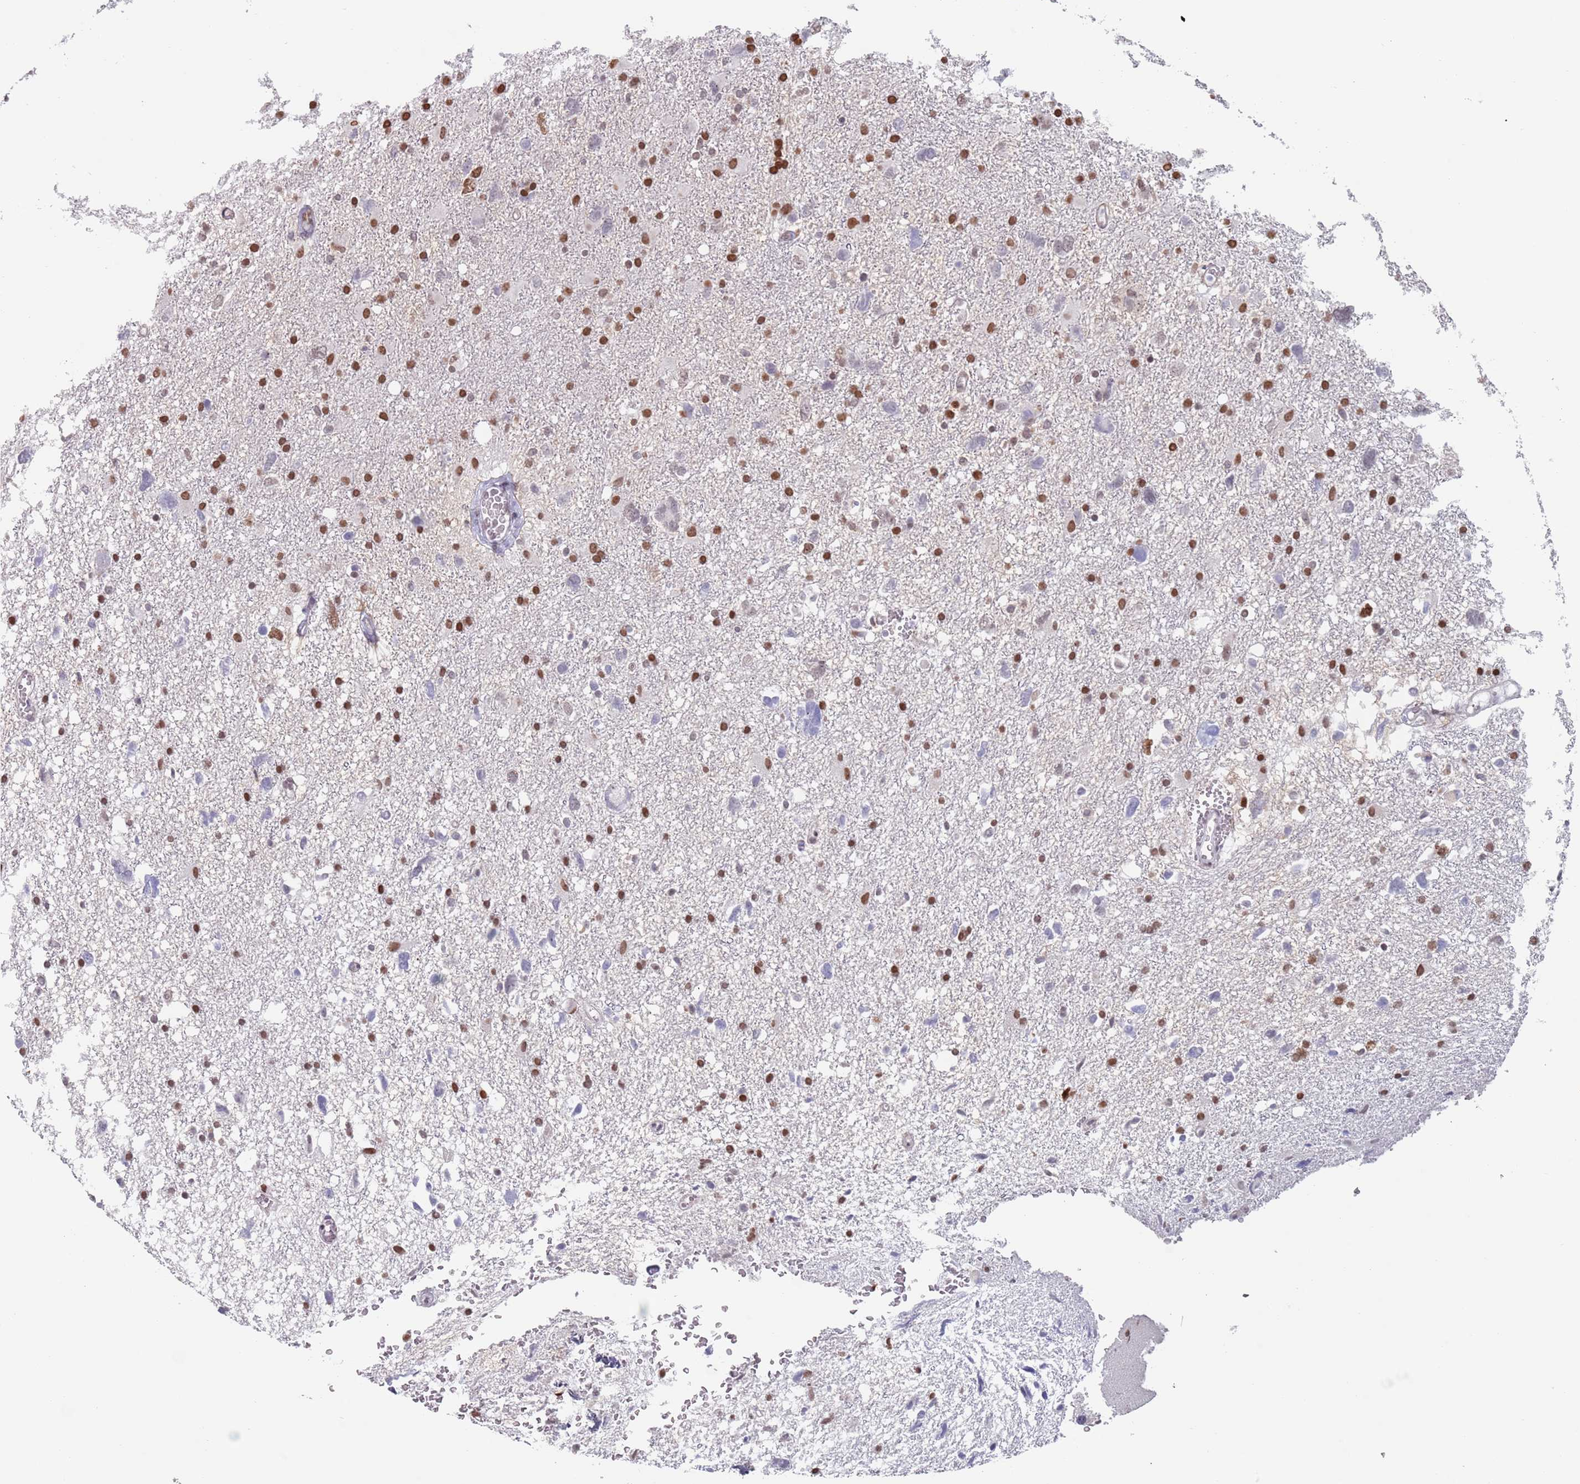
{"staining": {"intensity": "strong", "quantity": "25%-75%", "location": "nuclear"}, "tissue": "glioma", "cell_type": "Tumor cells", "image_type": "cancer", "snomed": [{"axis": "morphology", "description": "Glioma, malignant, High grade"}, {"axis": "topography", "description": "Brain"}], "caption": "An image of human glioma stained for a protein shows strong nuclear brown staining in tumor cells.", "gene": "MFSD12", "patient": {"sex": "male", "age": 61}}